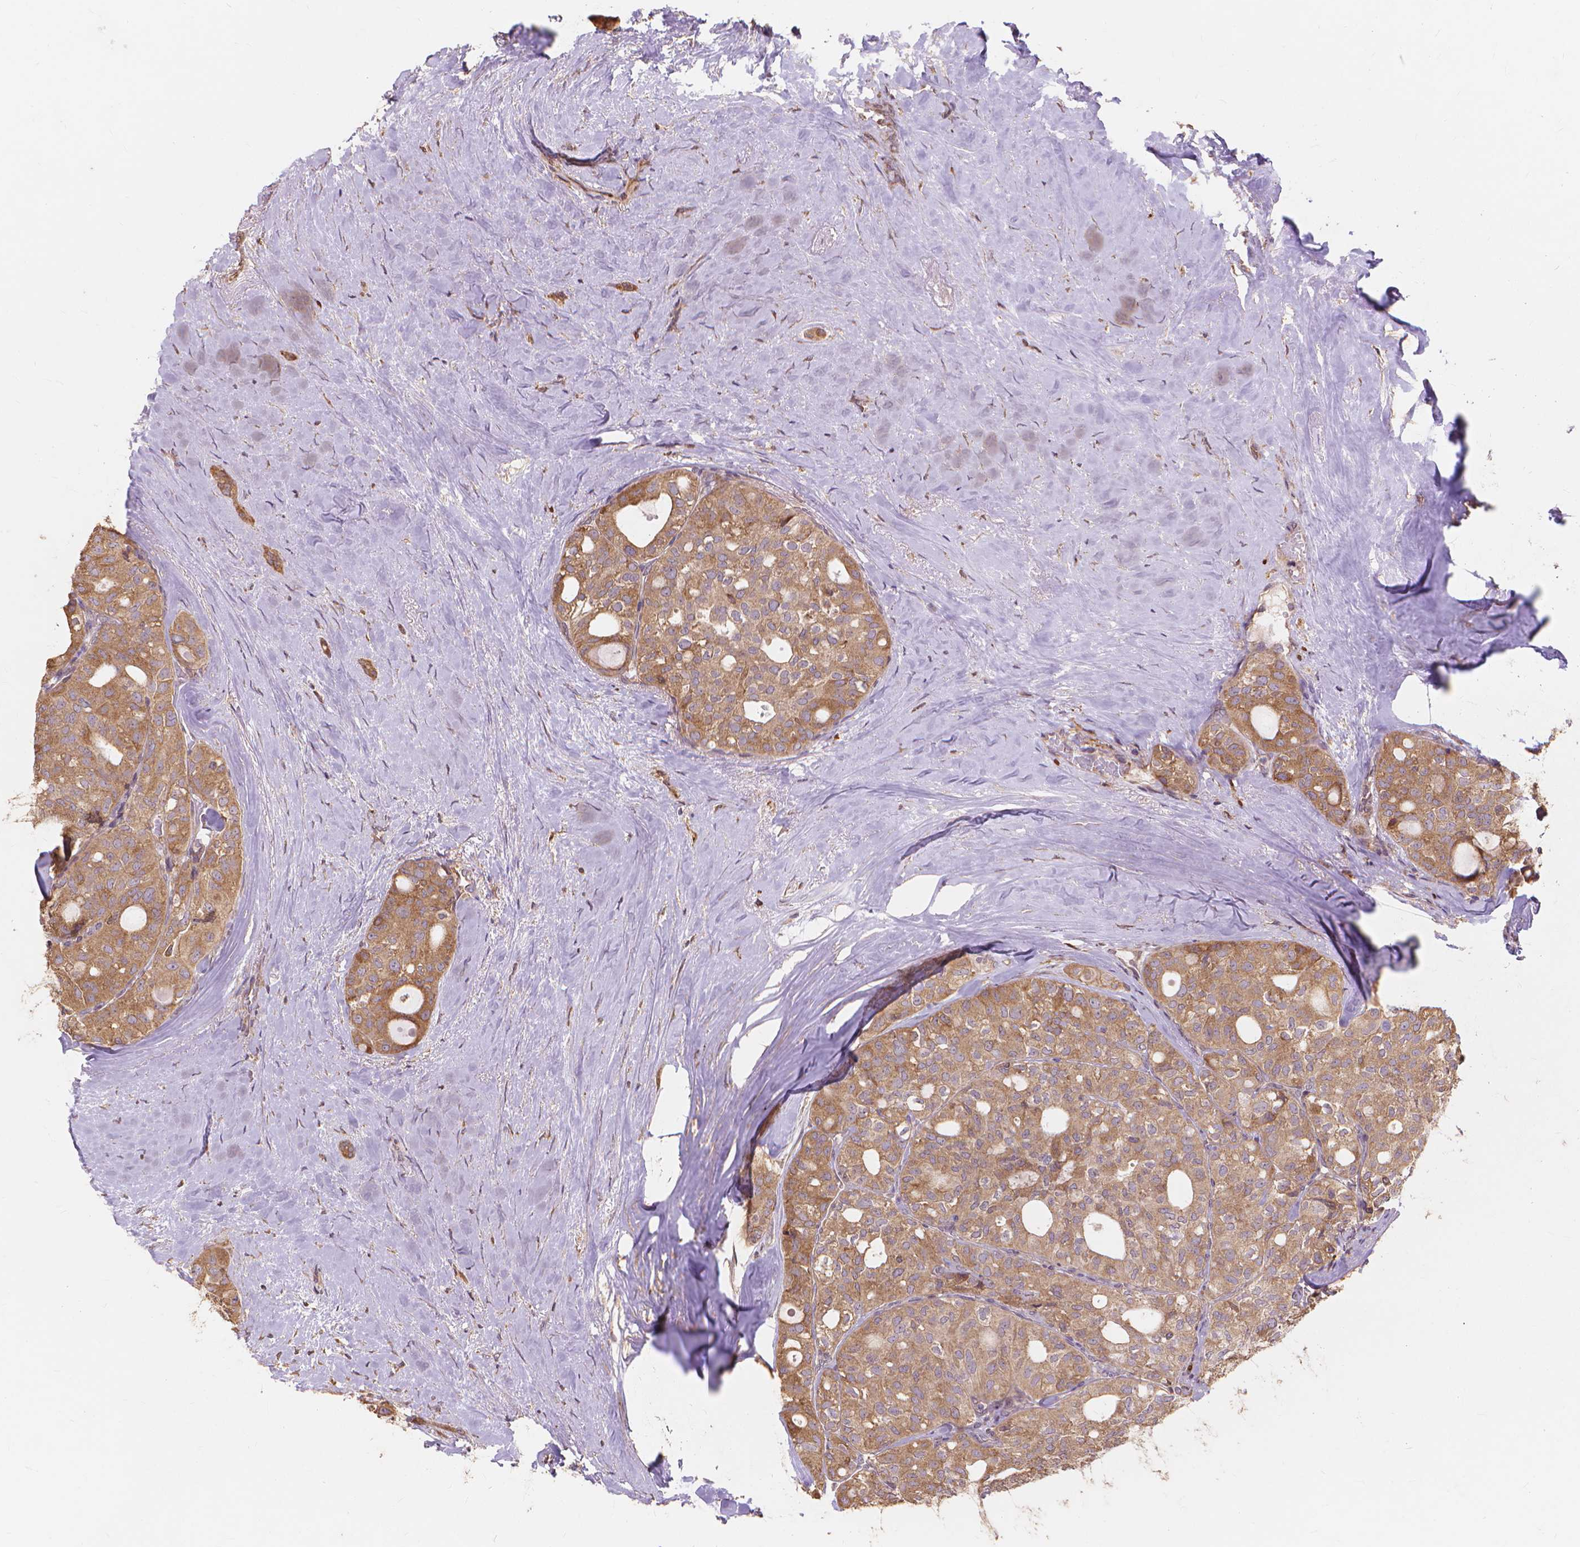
{"staining": {"intensity": "moderate", "quantity": ">75%", "location": "cytoplasmic/membranous"}, "tissue": "thyroid cancer", "cell_type": "Tumor cells", "image_type": "cancer", "snomed": [{"axis": "morphology", "description": "Follicular adenoma carcinoma, NOS"}, {"axis": "topography", "description": "Thyroid gland"}], "caption": "IHC of human thyroid follicular adenoma carcinoma displays medium levels of moderate cytoplasmic/membranous positivity in about >75% of tumor cells.", "gene": "TAB2", "patient": {"sex": "male", "age": 75}}